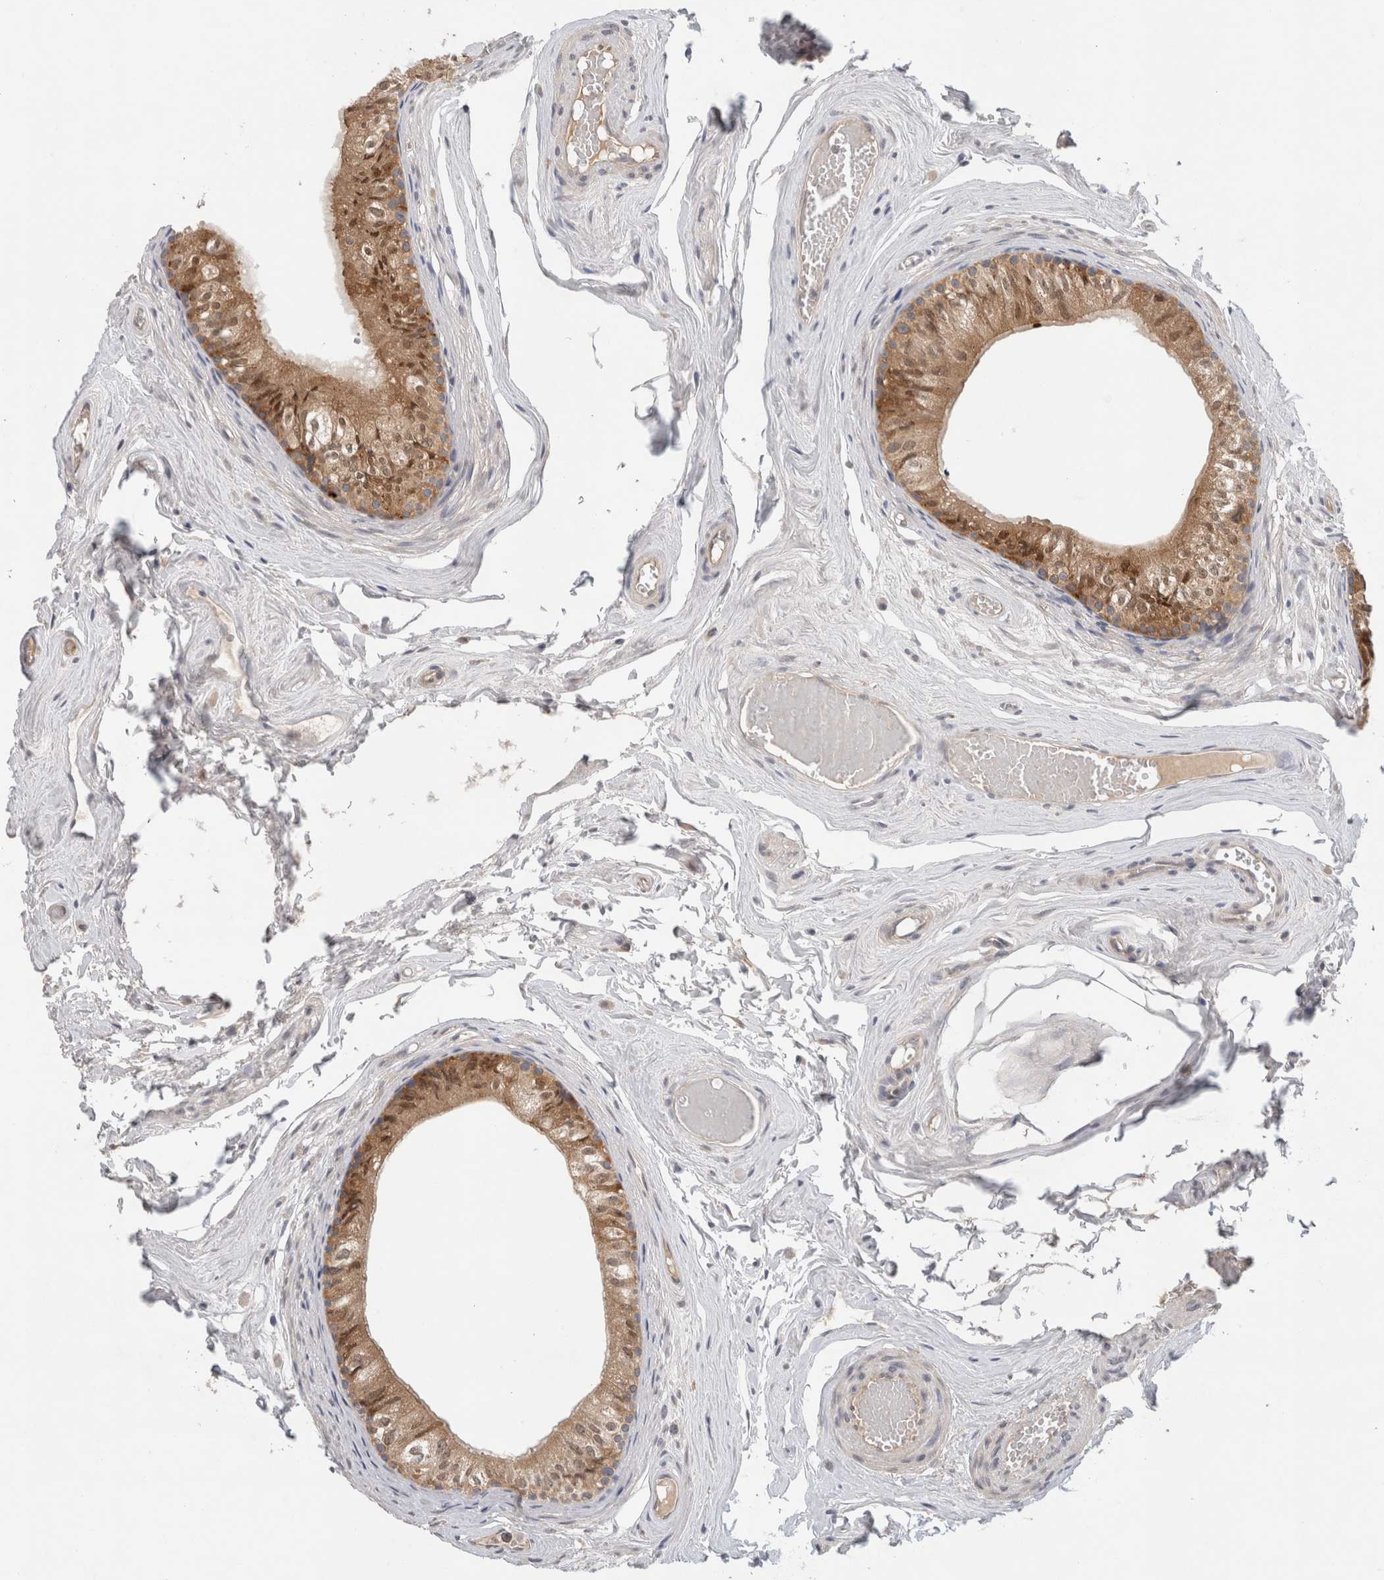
{"staining": {"intensity": "moderate", "quantity": ">75%", "location": "cytoplasmic/membranous"}, "tissue": "epididymis", "cell_type": "Glandular cells", "image_type": "normal", "snomed": [{"axis": "morphology", "description": "Normal tissue, NOS"}, {"axis": "topography", "description": "Epididymis"}], "caption": "A brown stain highlights moderate cytoplasmic/membranous staining of a protein in glandular cells of benign epididymis.", "gene": "SGK1", "patient": {"sex": "male", "age": 79}}